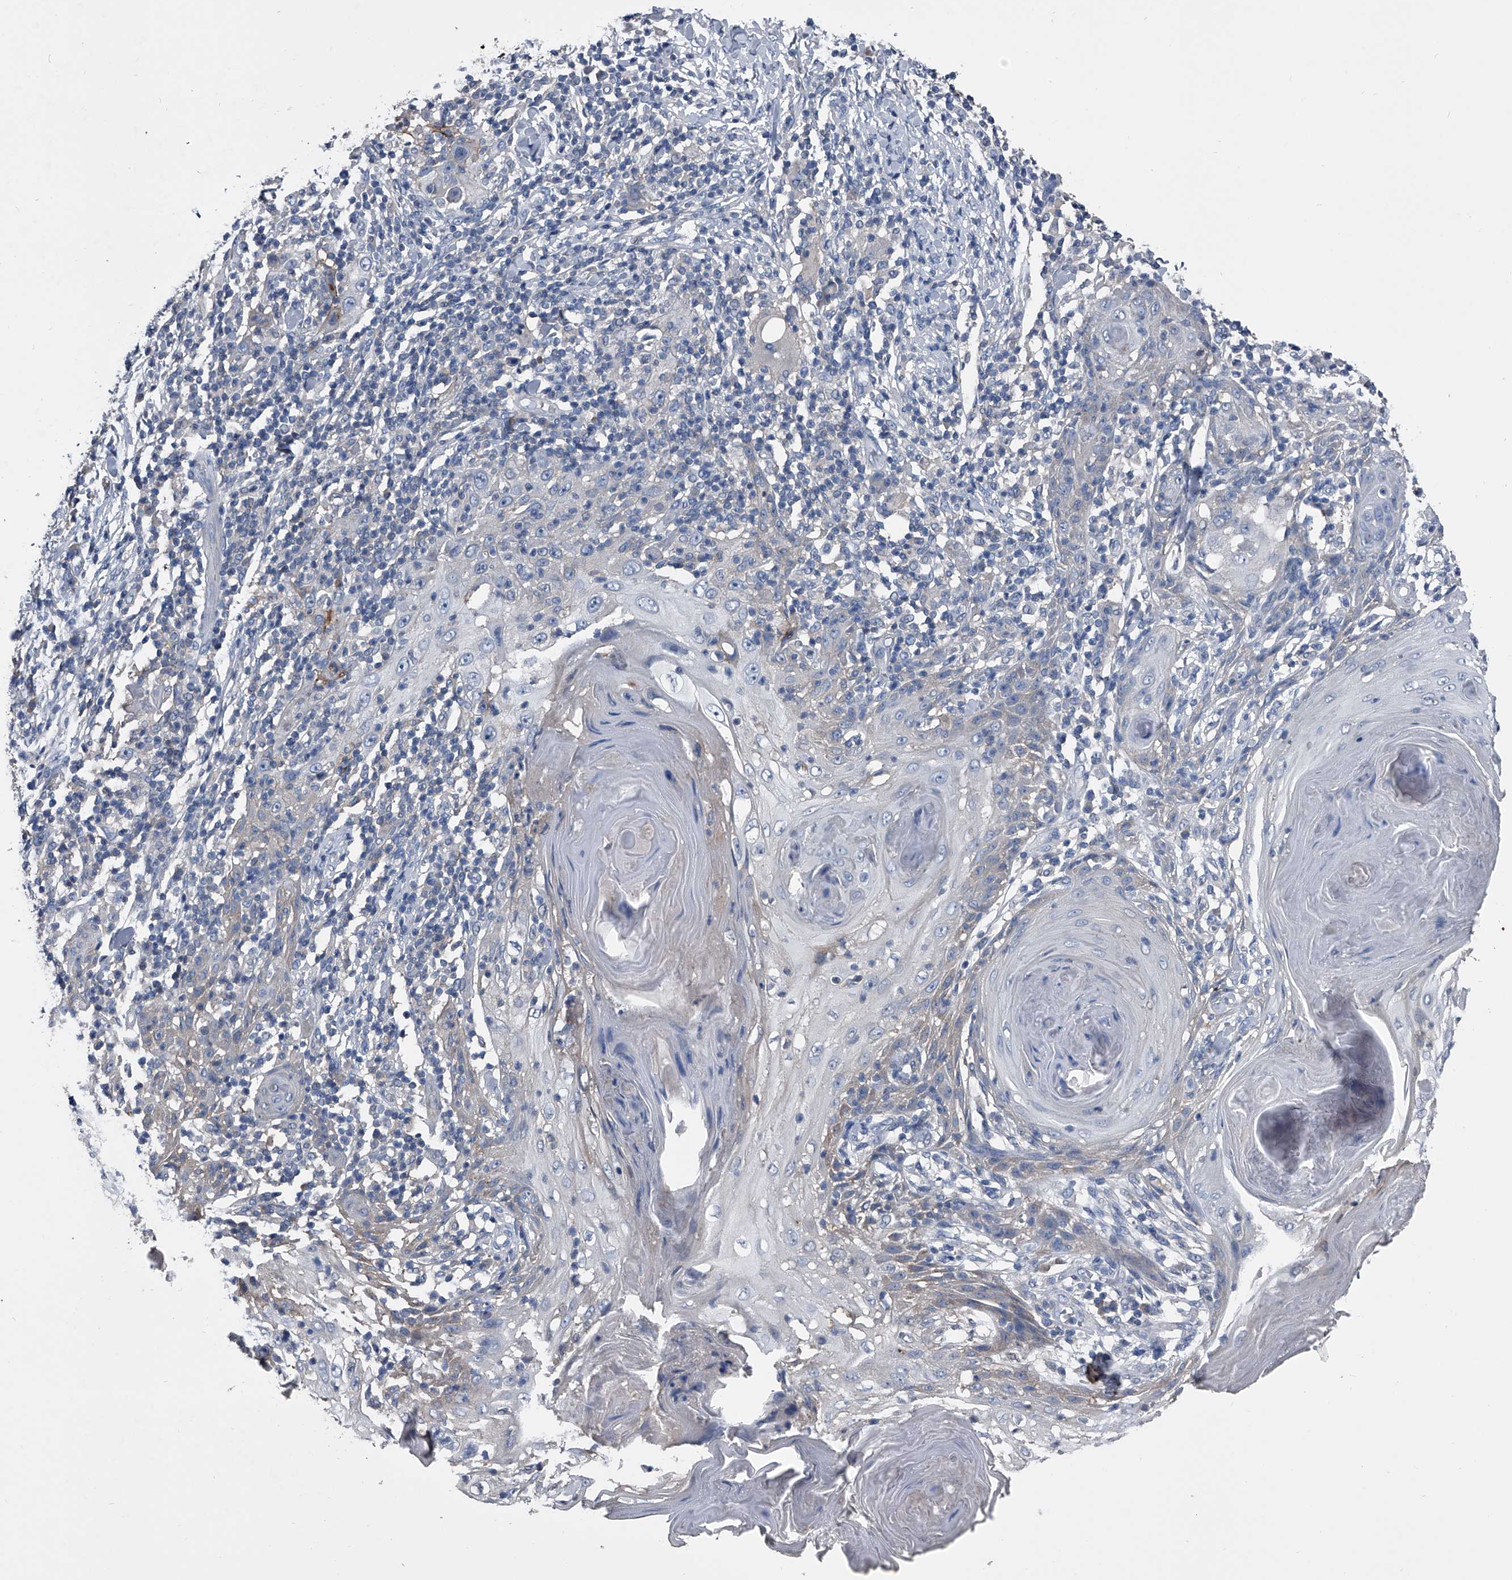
{"staining": {"intensity": "negative", "quantity": "none", "location": "none"}, "tissue": "skin cancer", "cell_type": "Tumor cells", "image_type": "cancer", "snomed": [{"axis": "morphology", "description": "Squamous cell carcinoma, NOS"}, {"axis": "topography", "description": "Skin"}], "caption": "Immunohistochemistry image of skin cancer stained for a protein (brown), which shows no staining in tumor cells.", "gene": "KIF13A", "patient": {"sex": "female", "age": 88}}